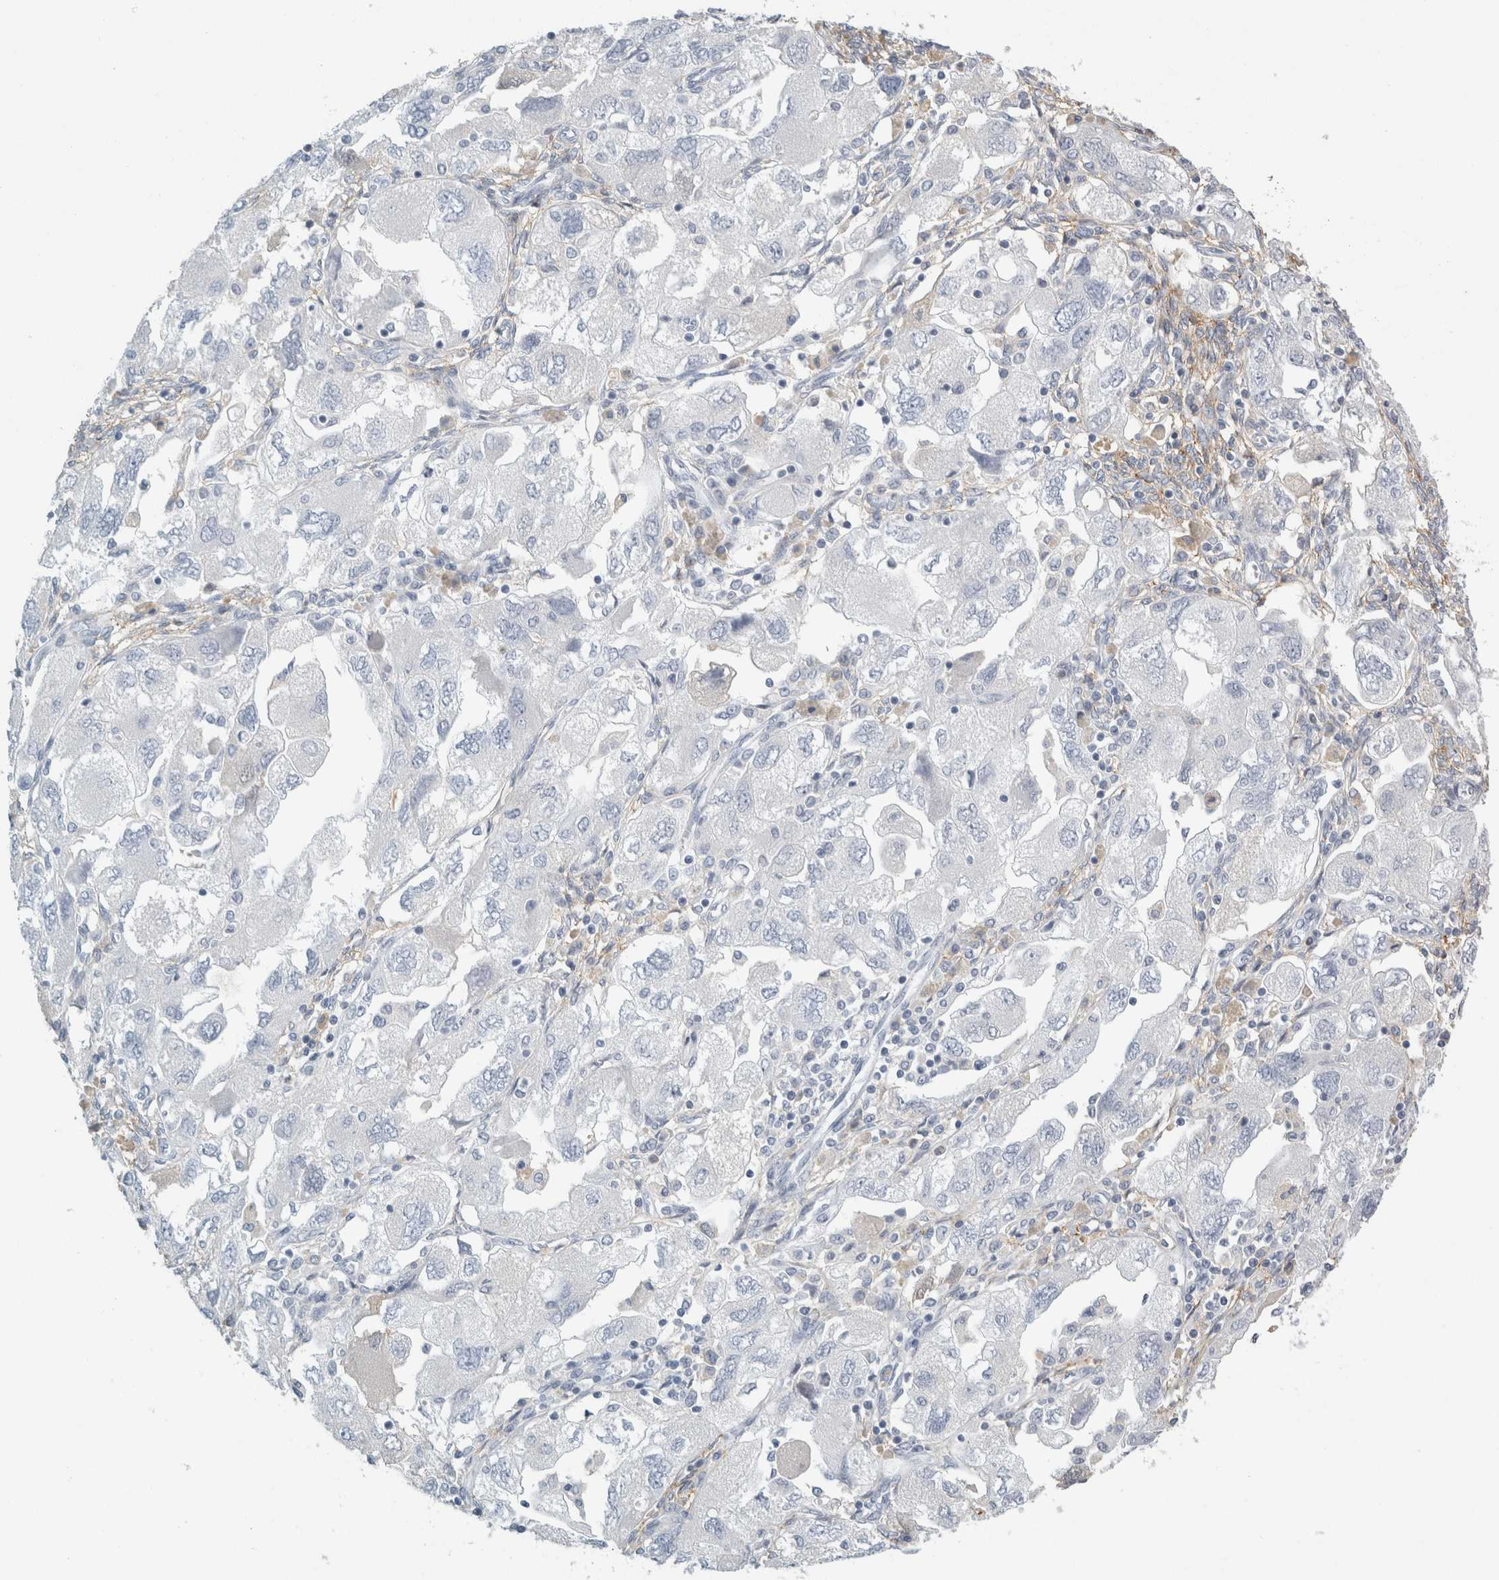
{"staining": {"intensity": "negative", "quantity": "none", "location": "none"}, "tissue": "ovarian cancer", "cell_type": "Tumor cells", "image_type": "cancer", "snomed": [{"axis": "morphology", "description": "Carcinoma, NOS"}, {"axis": "morphology", "description": "Cystadenocarcinoma, serous, NOS"}, {"axis": "topography", "description": "Ovary"}], "caption": "The histopathology image exhibits no significant positivity in tumor cells of ovarian cancer. Brightfield microscopy of immunohistochemistry stained with DAB (3,3'-diaminobenzidine) (brown) and hematoxylin (blue), captured at high magnification.", "gene": "TSPAN8", "patient": {"sex": "female", "age": 69}}